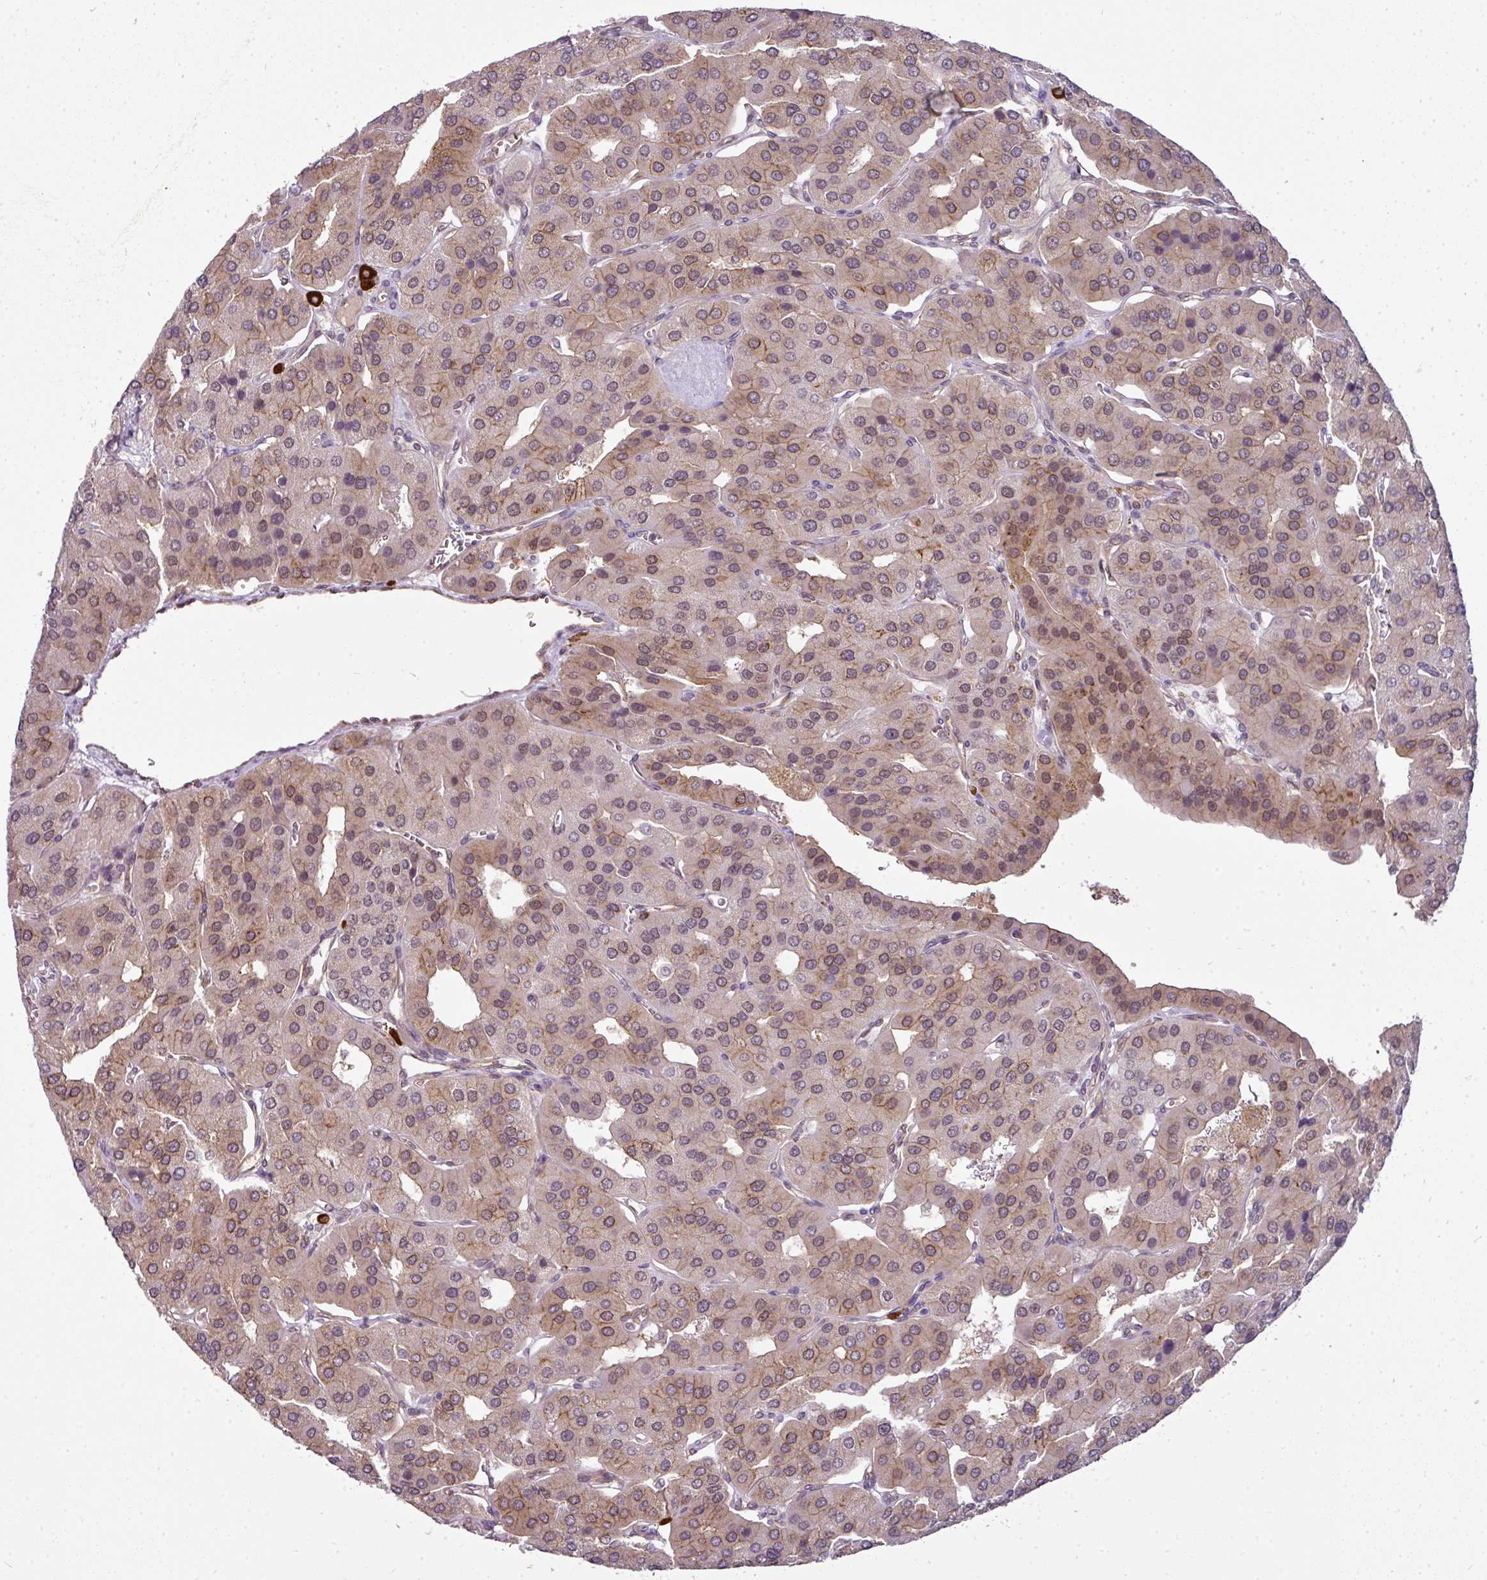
{"staining": {"intensity": "moderate", "quantity": ">75%", "location": "cytoplasmic/membranous,nuclear"}, "tissue": "parathyroid gland", "cell_type": "Glandular cells", "image_type": "normal", "snomed": [{"axis": "morphology", "description": "Normal tissue, NOS"}, {"axis": "morphology", "description": "Adenoma, NOS"}, {"axis": "topography", "description": "Parathyroid gland"}], "caption": "Brown immunohistochemical staining in unremarkable human parathyroid gland exhibits moderate cytoplasmic/membranous,nuclear expression in about >75% of glandular cells. (Stains: DAB in brown, nuclei in blue, Microscopy: brightfield microscopy at high magnification).", "gene": "RBM14", "patient": {"sex": "female", "age": 86}}